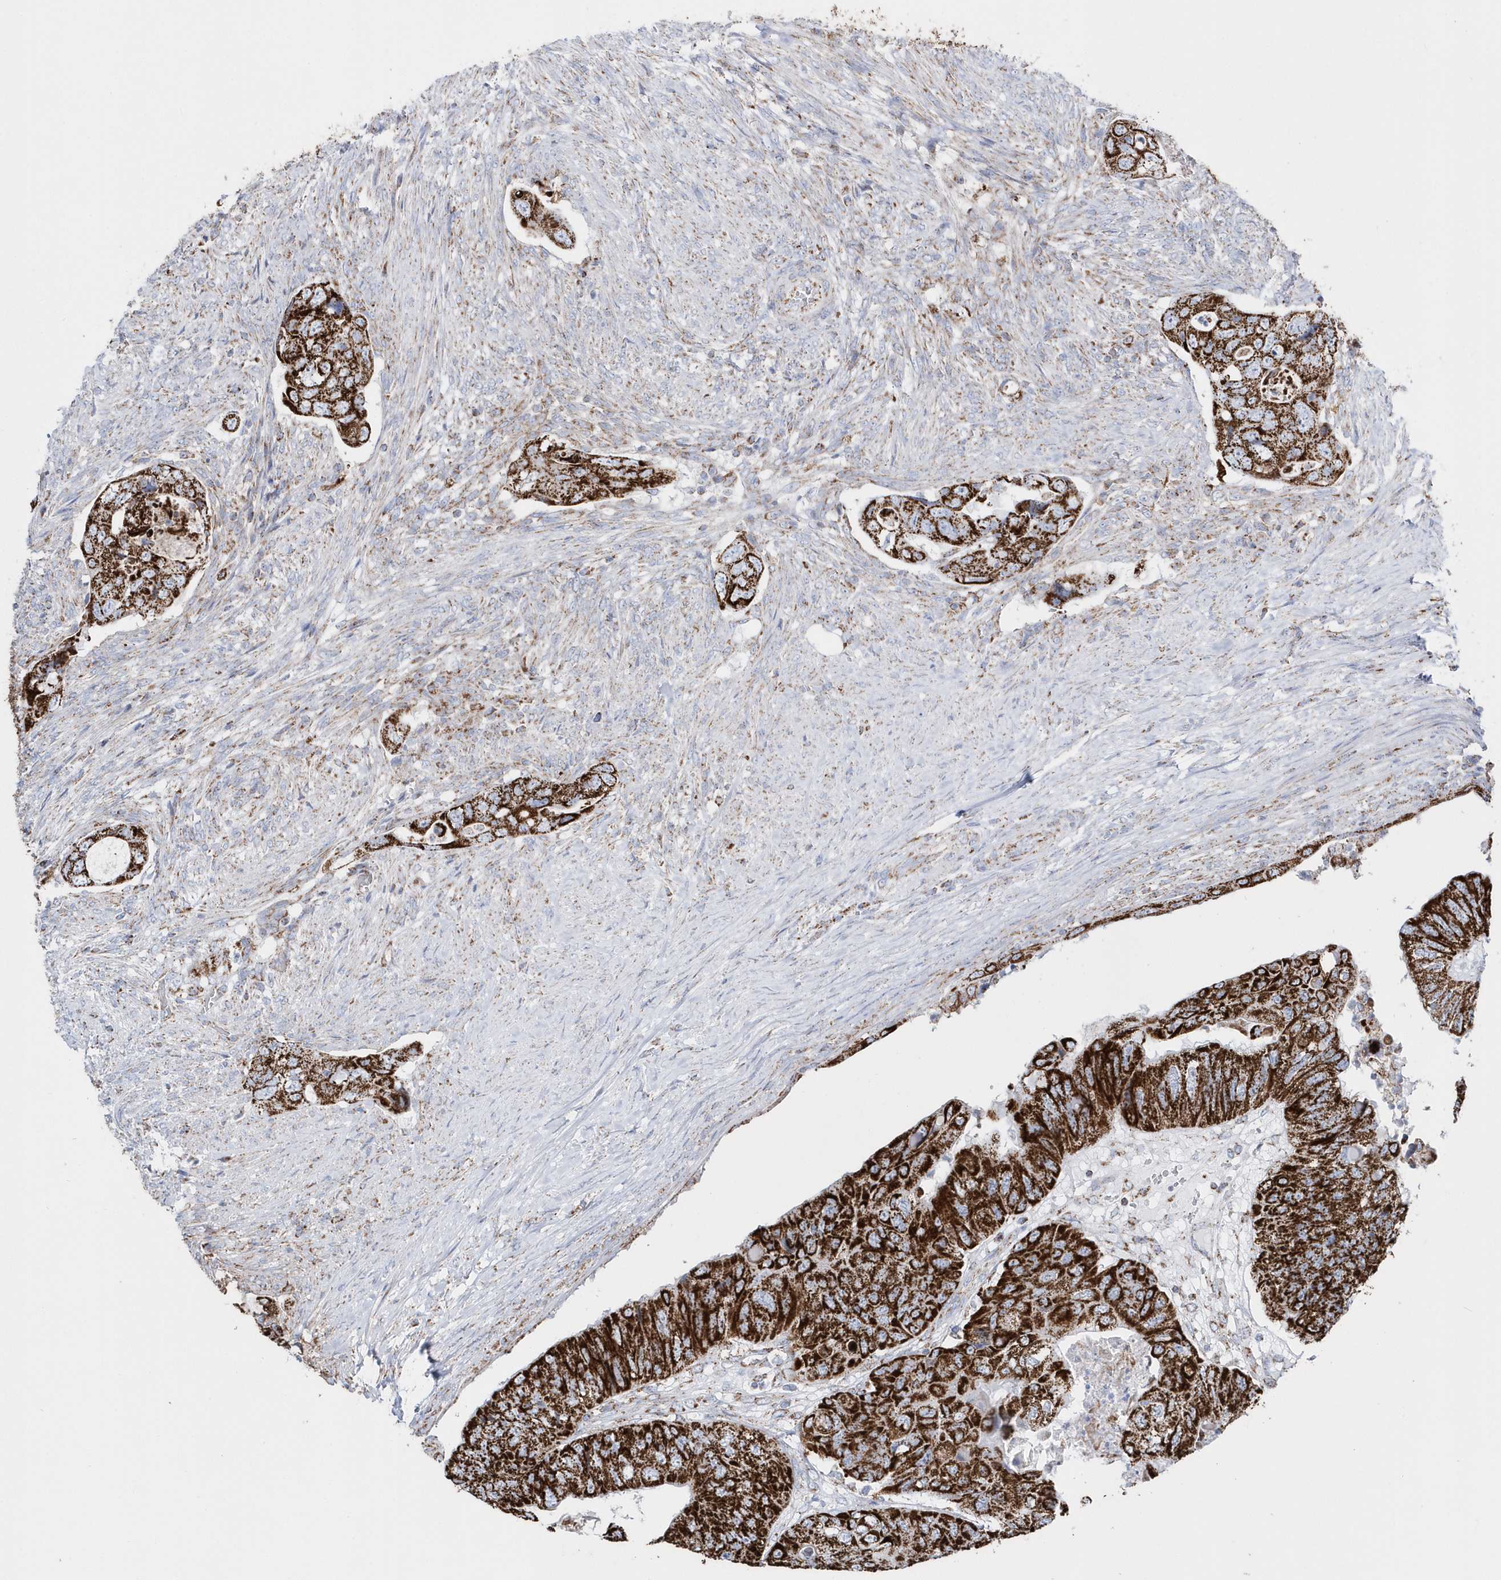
{"staining": {"intensity": "strong", "quantity": ">75%", "location": "cytoplasmic/membranous"}, "tissue": "colorectal cancer", "cell_type": "Tumor cells", "image_type": "cancer", "snomed": [{"axis": "morphology", "description": "Adenocarcinoma, NOS"}, {"axis": "topography", "description": "Rectum"}], "caption": "Adenocarcinoma (colorectal) stained for a protein (brown) reveals strong cytoplasmic/membranous positive expression in about >75% of tumor cells.", "gene": "TMCO6", "patient": {"sex": "male", "age": 63}}